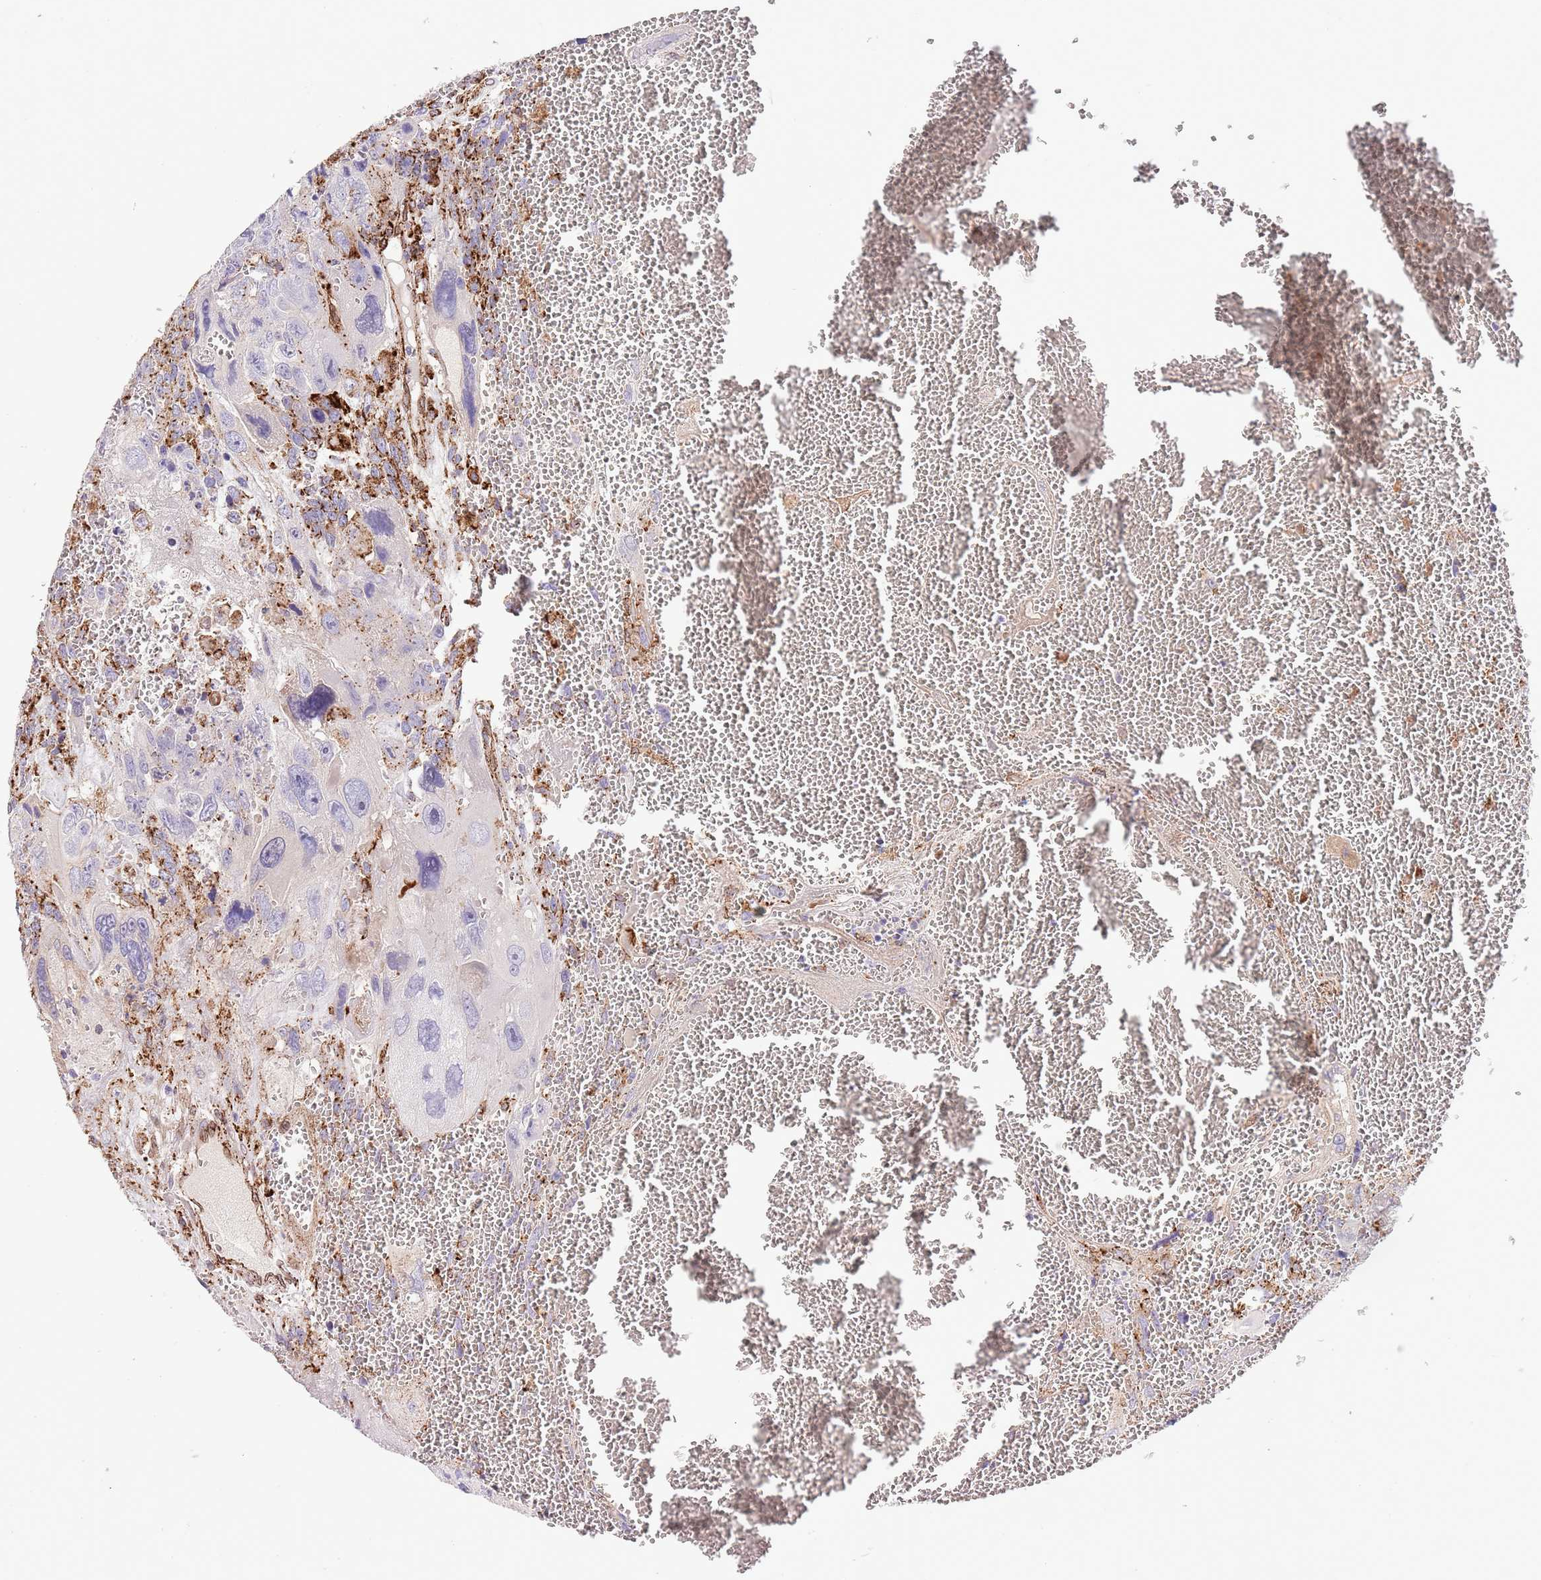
{"staining": {"intensity": "strong", "quantity": "<25%", "location": "cytoplasmic/membranous"}, "tissue": "testis cancer", "cell_type": "Tumor cells", "image_type": "cancer", "snomed": [{"axis": "morphology", "description": "Carcinoma, Embryonal, NOS"}, {"axis": "topography", "description": "Testis"}], "caption": "Human testis cancer (embryonal carcinoma) stained for a protein (brown) demonstrates strong cytoplasmic/membranous positive staining in approximately <25% of tumor cells.", "gene": "ABHD17A", "patient": {"sex": "male", "age": 28}}